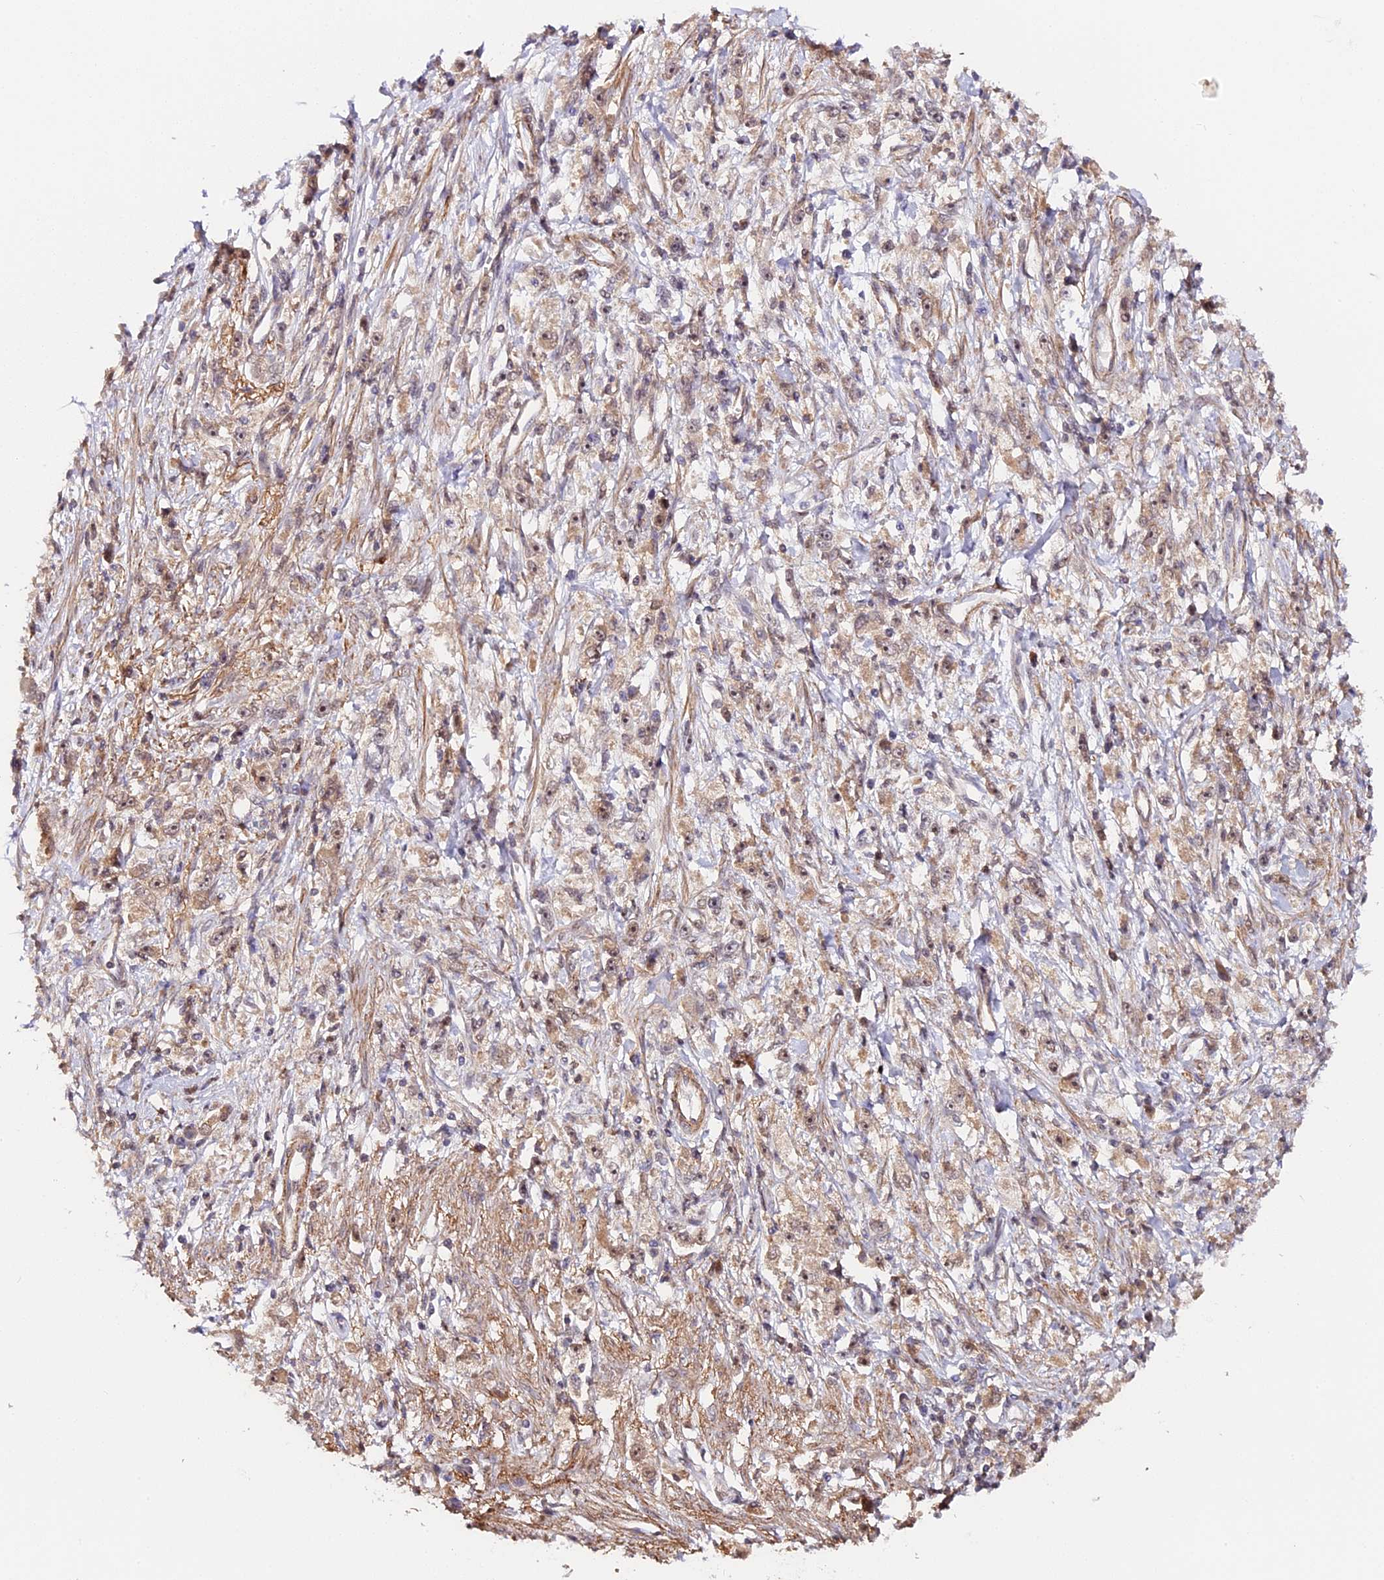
{"staining": {"intensity": "moderate", "quantity": "<25%", "location": "nuclear"}, "tissue": "stomach cancer", "cell_type": "Tumor cells", "image_type": "cancer", "snomed": [{"axis": "morphology", "description": "Adenocarcinoma, NOS"}, {"axis": "topography", "description": "Stomach"}], "caption": "Immunohistochemistry of stomach cancer (adenocarcinoma) exhibits low levels of moderate nuclear expression in about <25% of tumor cells.", "gene": "IMPACT", "patient": {"sex": "female", "age": 59}}